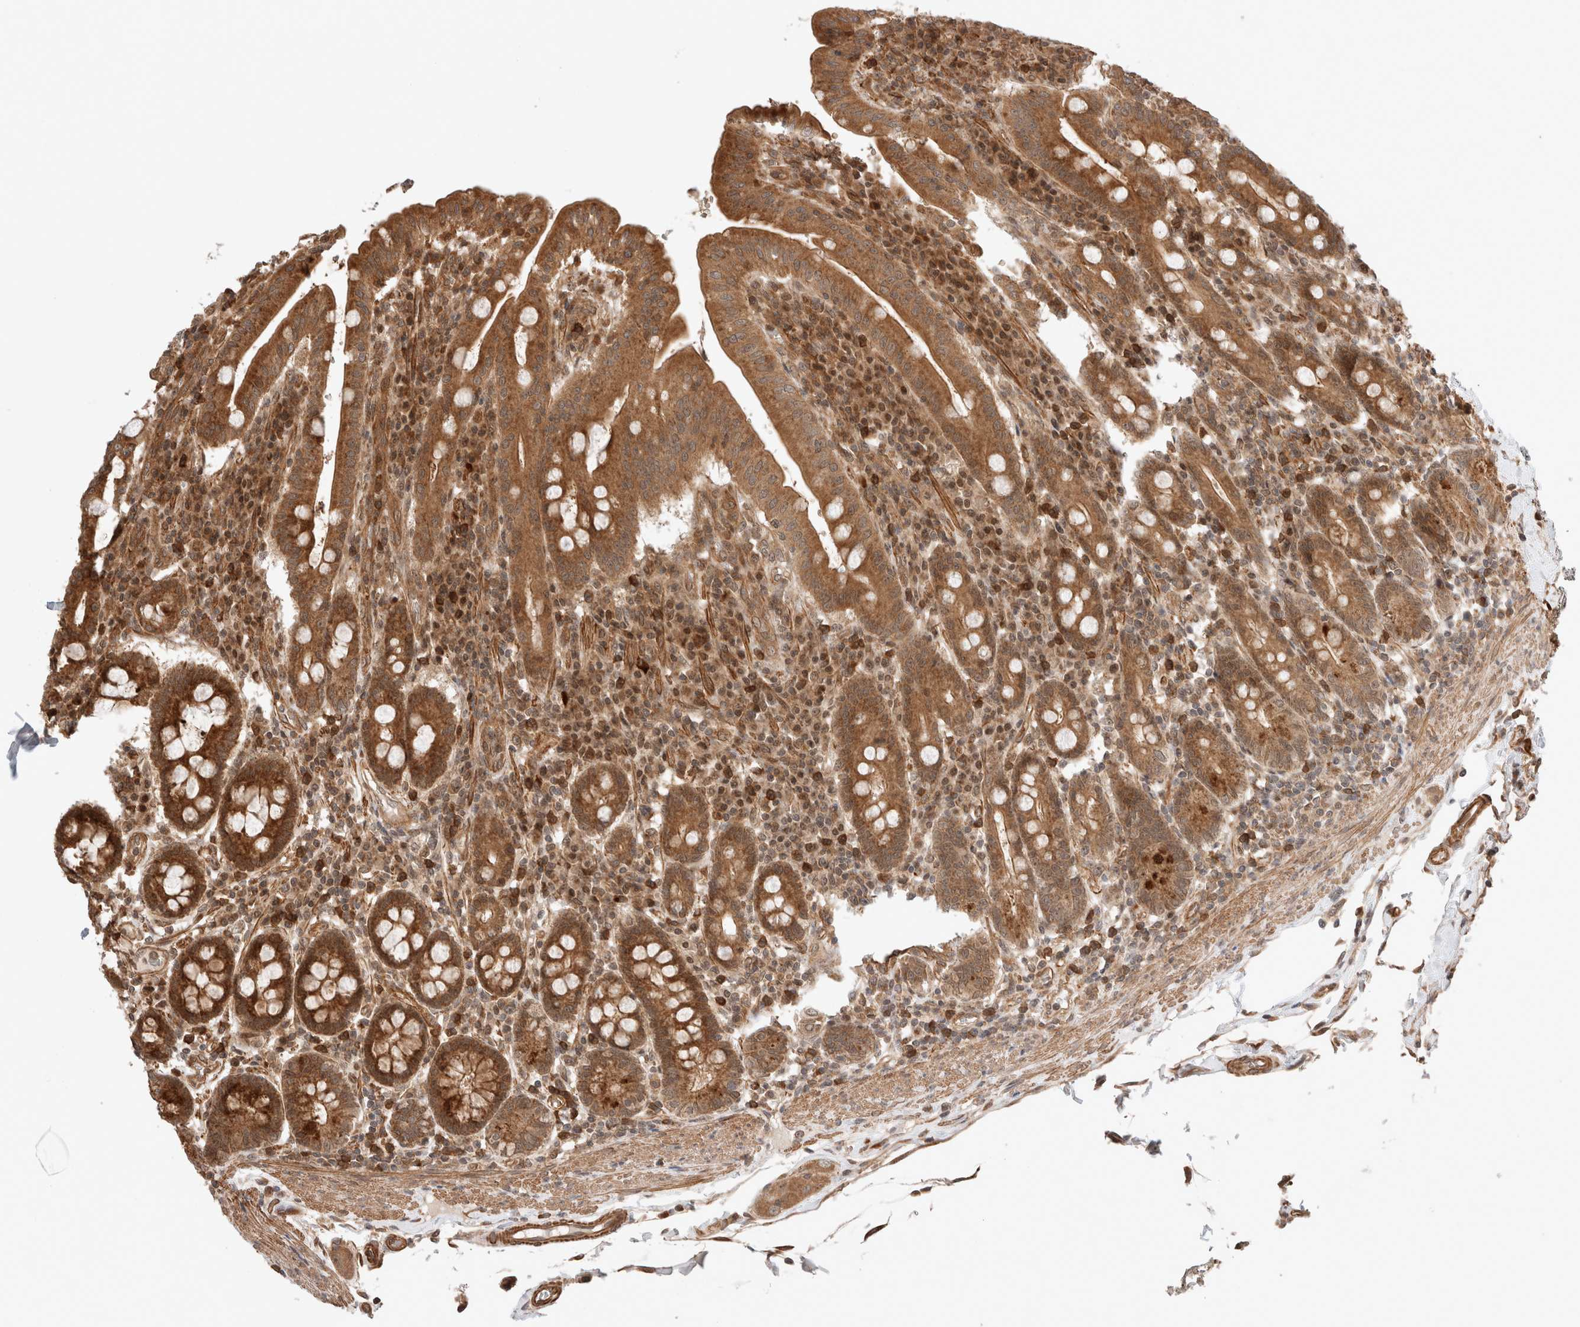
{"staining": {"intensity": "strong", "quantity": ">75%", "location": "cytoplasmic/membranous"}, "tissue": "duodenum", "cell_type": "Glandular cells", "image_type": "normal", "snomed": [{"axis": "morphology", "description": "Normal tissue, NOS"}, {"axis": "morphology", "description": "Adenocarcinoma, NOS"}, {"axis": "topography", "description": "Pancreas"}, {"axis": "topography", "description": "Duodenum"}], "caption": "A histopathology image of duodenum stained for a protein demonstrates strong cytoplasmic/membranous brown staining in glandular cells. (DAB (3,3'-diaminobenzidine) IHC with brightfield microscopy, high magnification).", "gene": "ZNF649", "patient": {"sex": "male", "age": 50}}